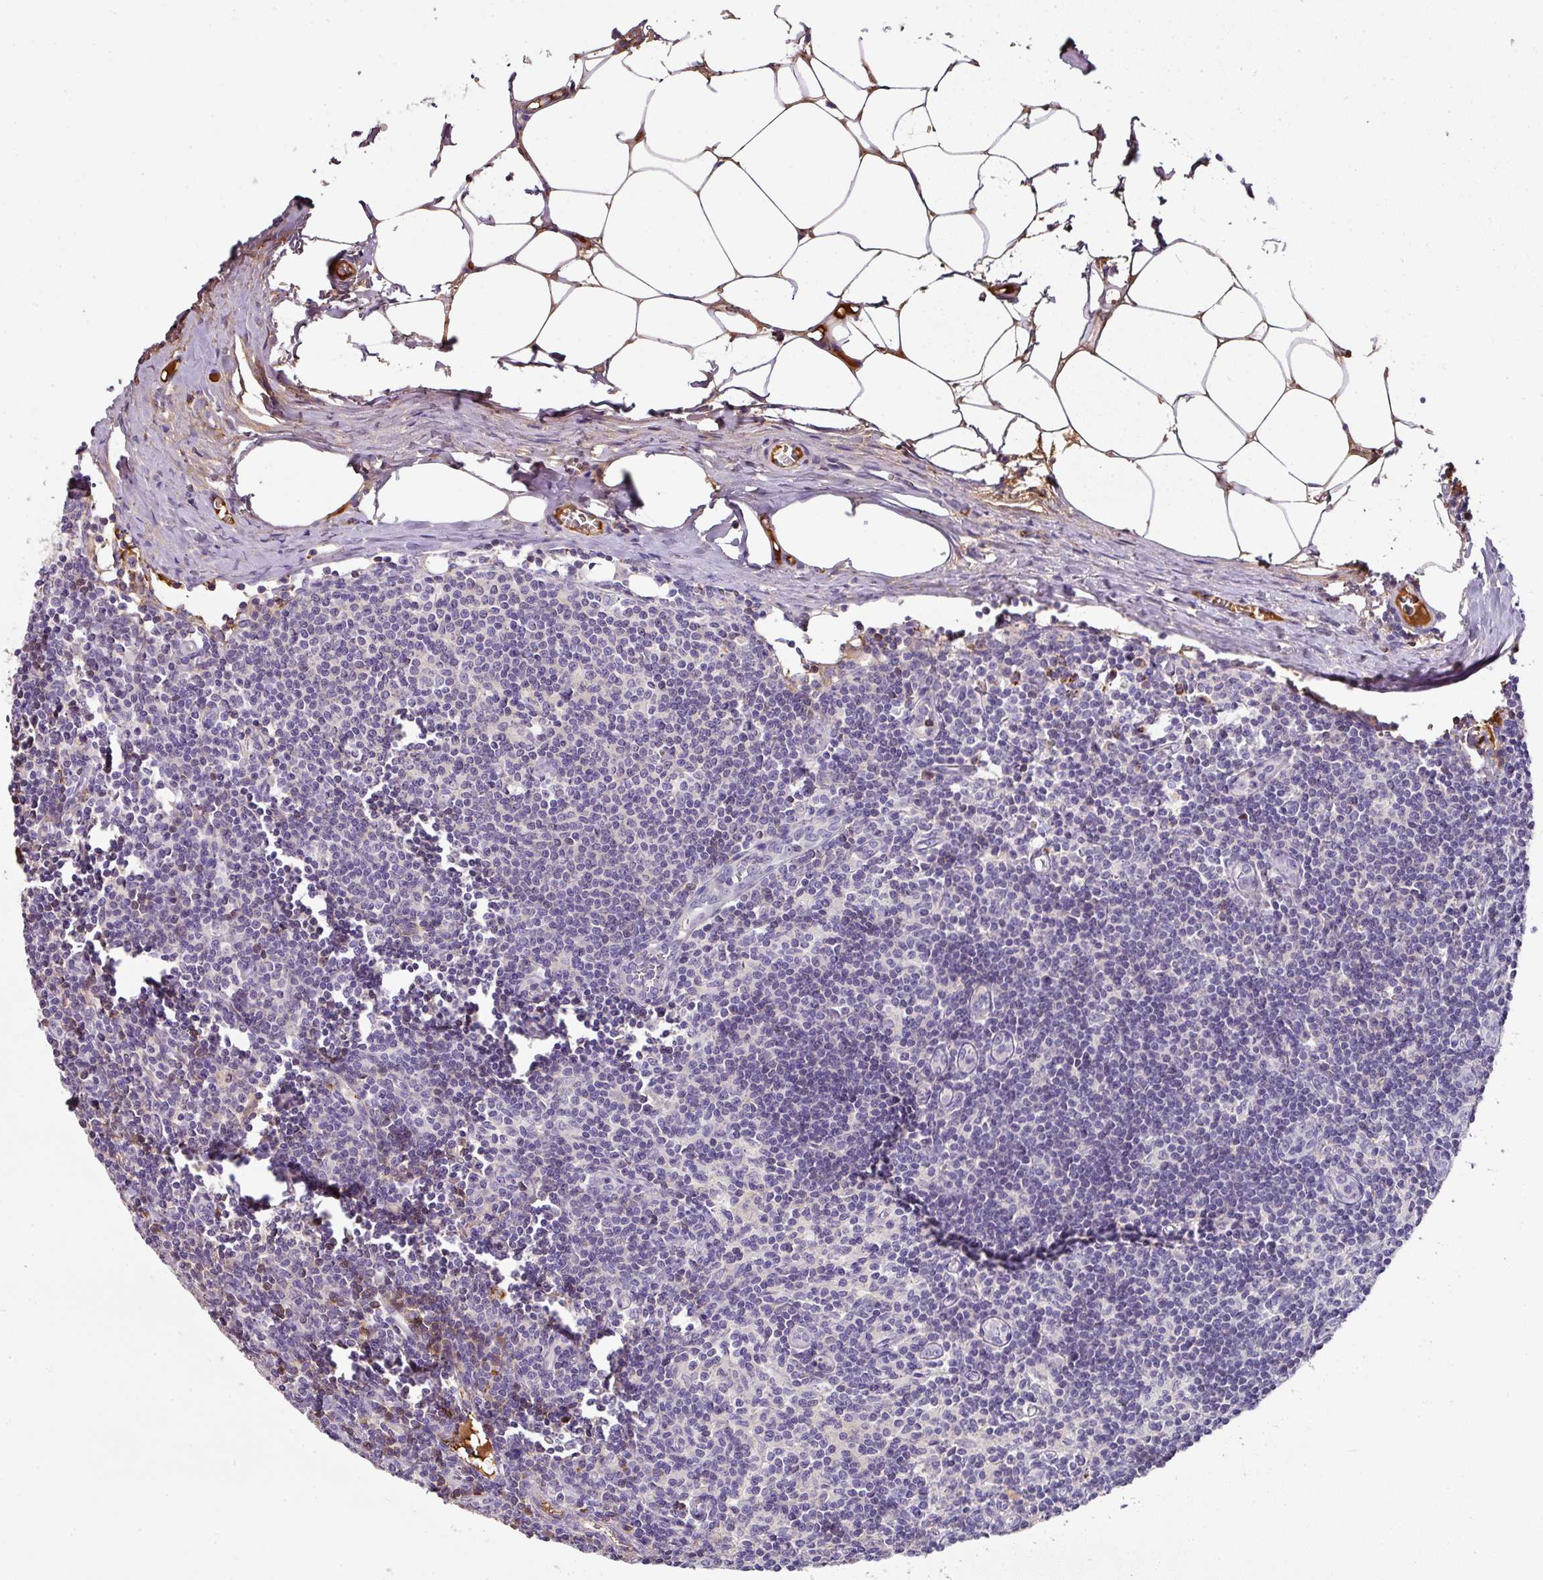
{"staining": {"intensity": "negative", "quantity": "none", "location": "none"}, "tissue": "lymph node", "cell_type": "Germinal center cells", "image_type": "normal", "snomed": [{"axis": "morphology", "description": "Normal tissue, NOS"}, {"axis": "topography", "description": "Lymph node"}], "caption": "DAB (3,3'-diaminobenzidine) immunohistochemical staining of unremarkable human lymph node demonstrates no significant expression in germinal center cells. The staining is performed using DAB (3,3'-diaminobenzidine) brown chromogen with nuclei counter-stained in using hematoxylin.", "gene": "CCZ1B", "patient": {"sex": "female", "age": 59}}